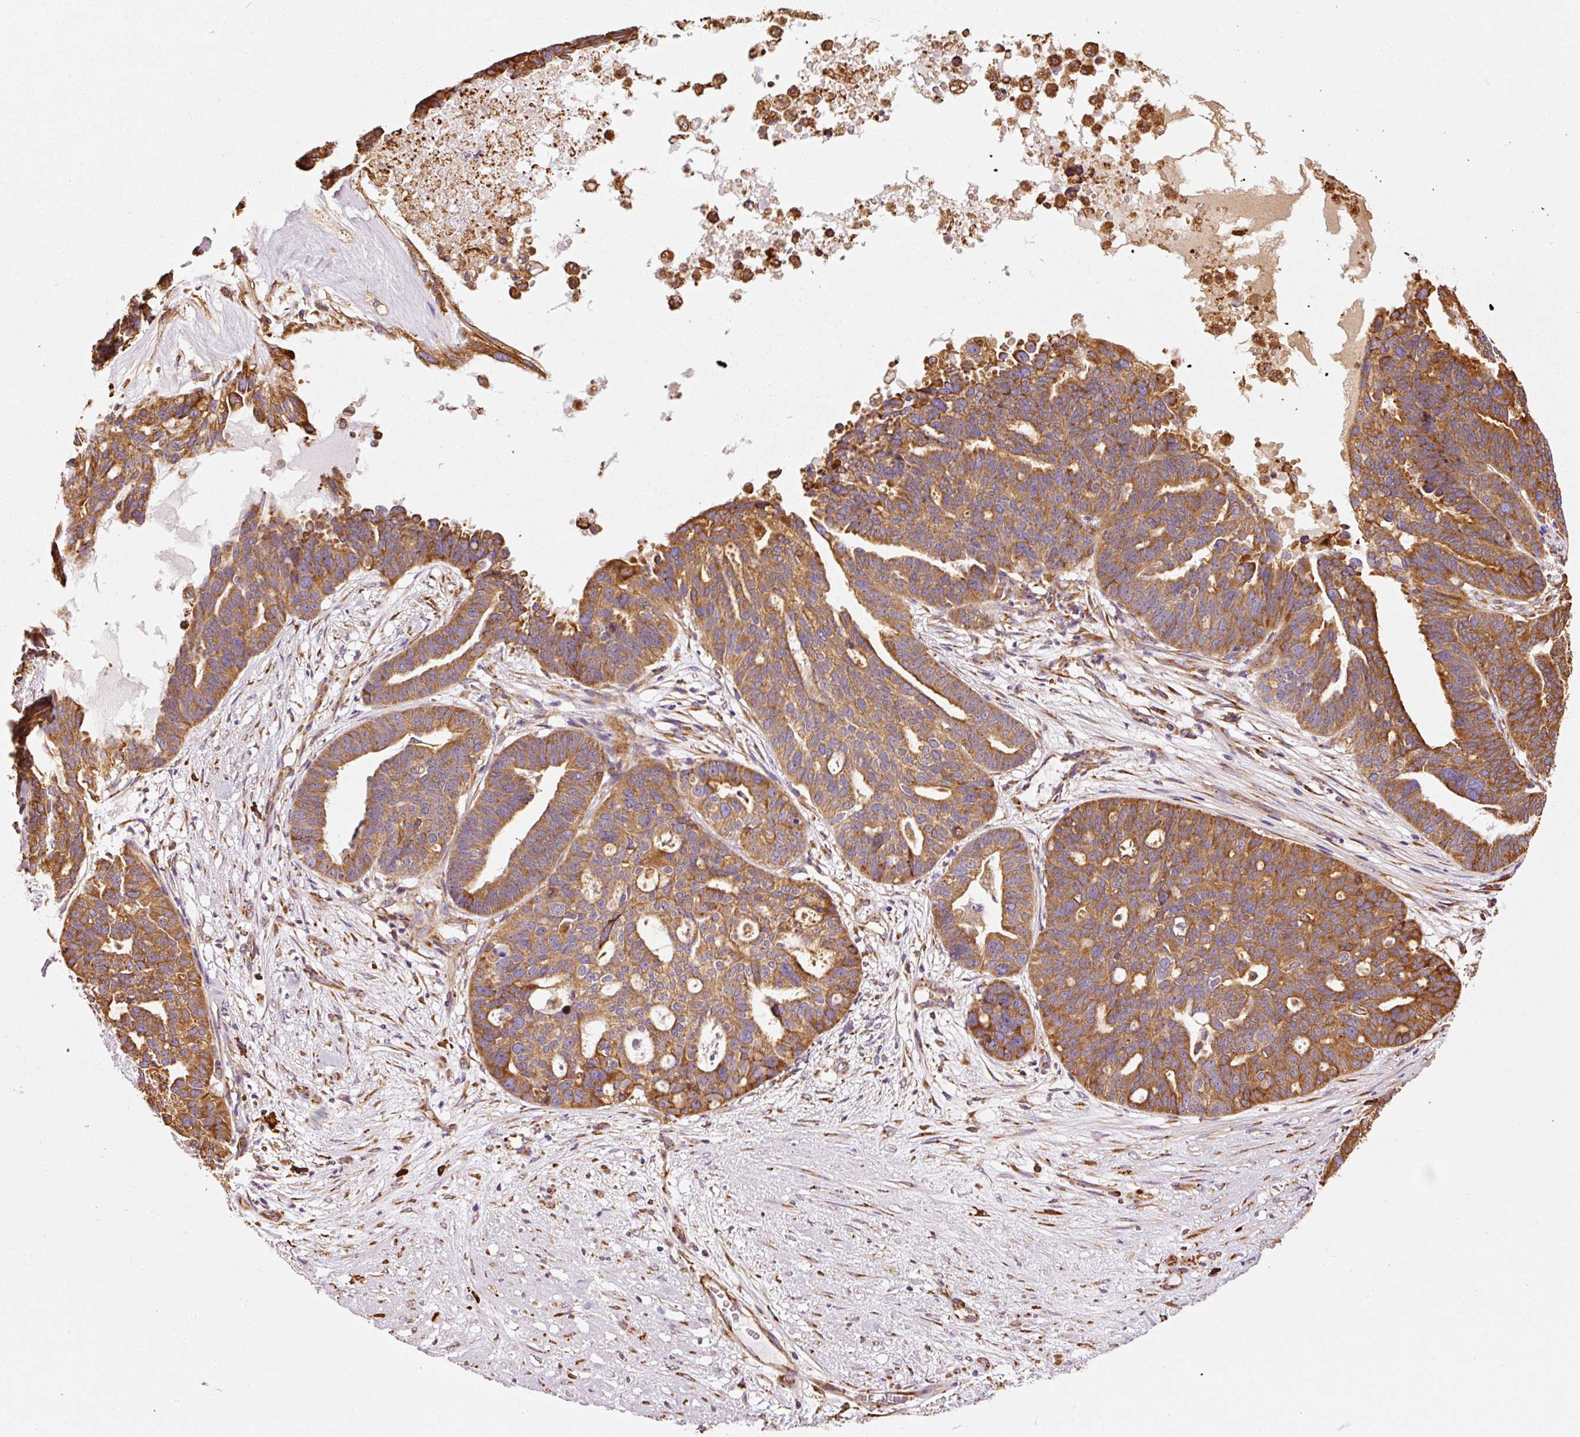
{"staining": {"intensity": "moderate", "quantity": ">75%", "location": "cytoplasmic/membranous"}, "tissue": "ovarian cancer", "cell_type": "Tumor cells", "image_type": "cancer", "snomed": [{"axis": "morphology", "description": "Cystadenocarcinoma, serous, NOS"}, {"axis": "topography", "description": "Ovary"}], "caption": "Immunohistochemistry (IHC) photomicrograph of neoplastic tissue: human ovarian cancer (serous cystadenocarcinoma) stained using immunohistochemistry (IHC) shows medium levels of moderate protein expression localized specifically in the cytoplasmic/membranous of tumor cells, appearing as a cytoplasmic/membranous brown color.", "gene": "KLC1", "patient": {"sex": "female", "age": 59}}